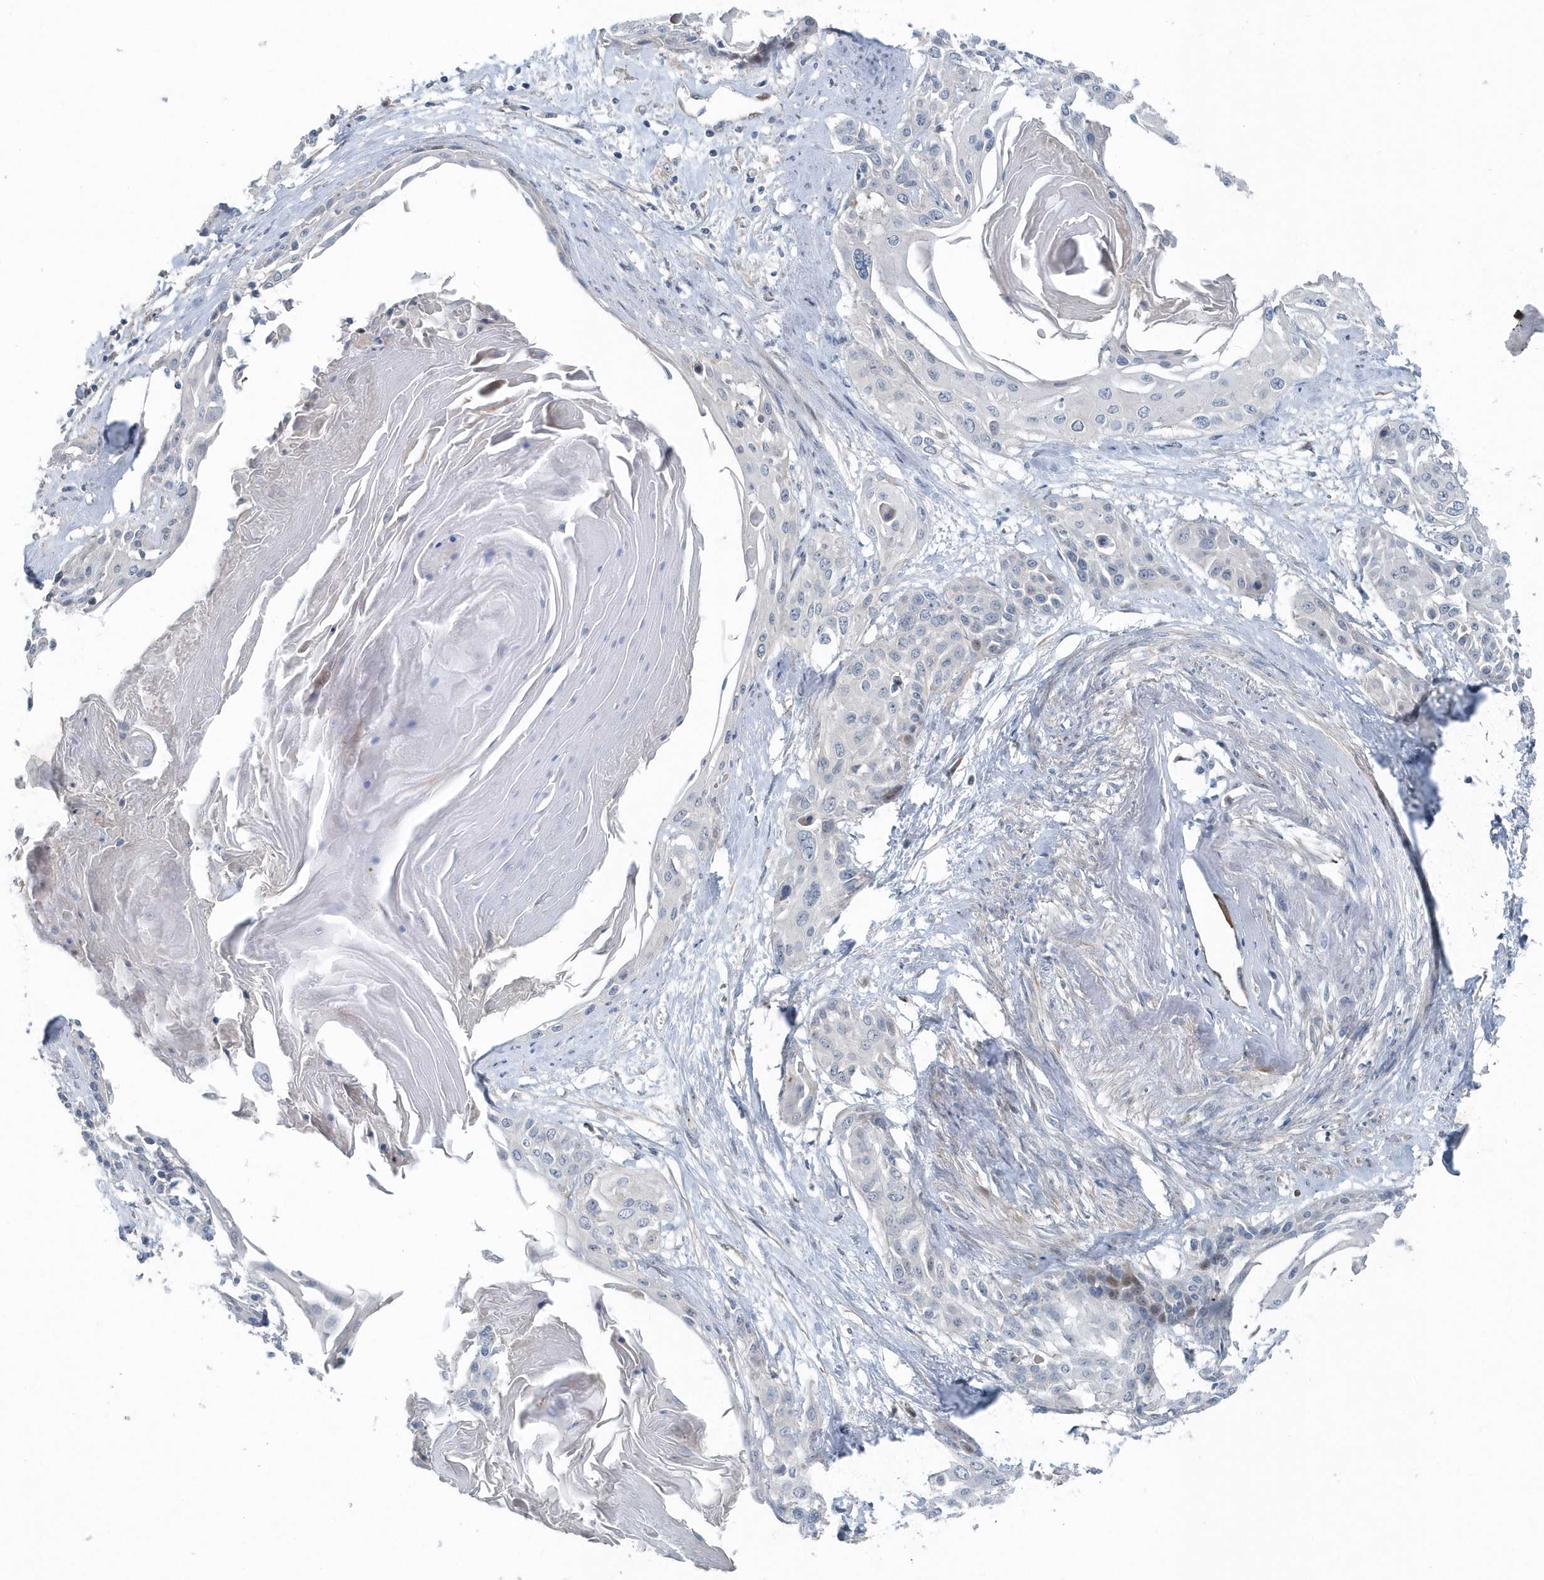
{"staining": {"intensity": "negative", "quantity": "none", "location": "none"}, "tissue": "cervical cancer", "cell_type": "Tumor cells", "image_type": "cancer", "snomed": [{"axis": "morphology", "description": "Squamous cell carcinoma, NOS"}, {"axis": "topography", "description": "Cervix"}], "caption": "The histopathology image shows no significant staining in tumor cells of cervical squamous cell carcinoma.", "gene": "MCC", "patient": {"sex": "female", "age": 57}}